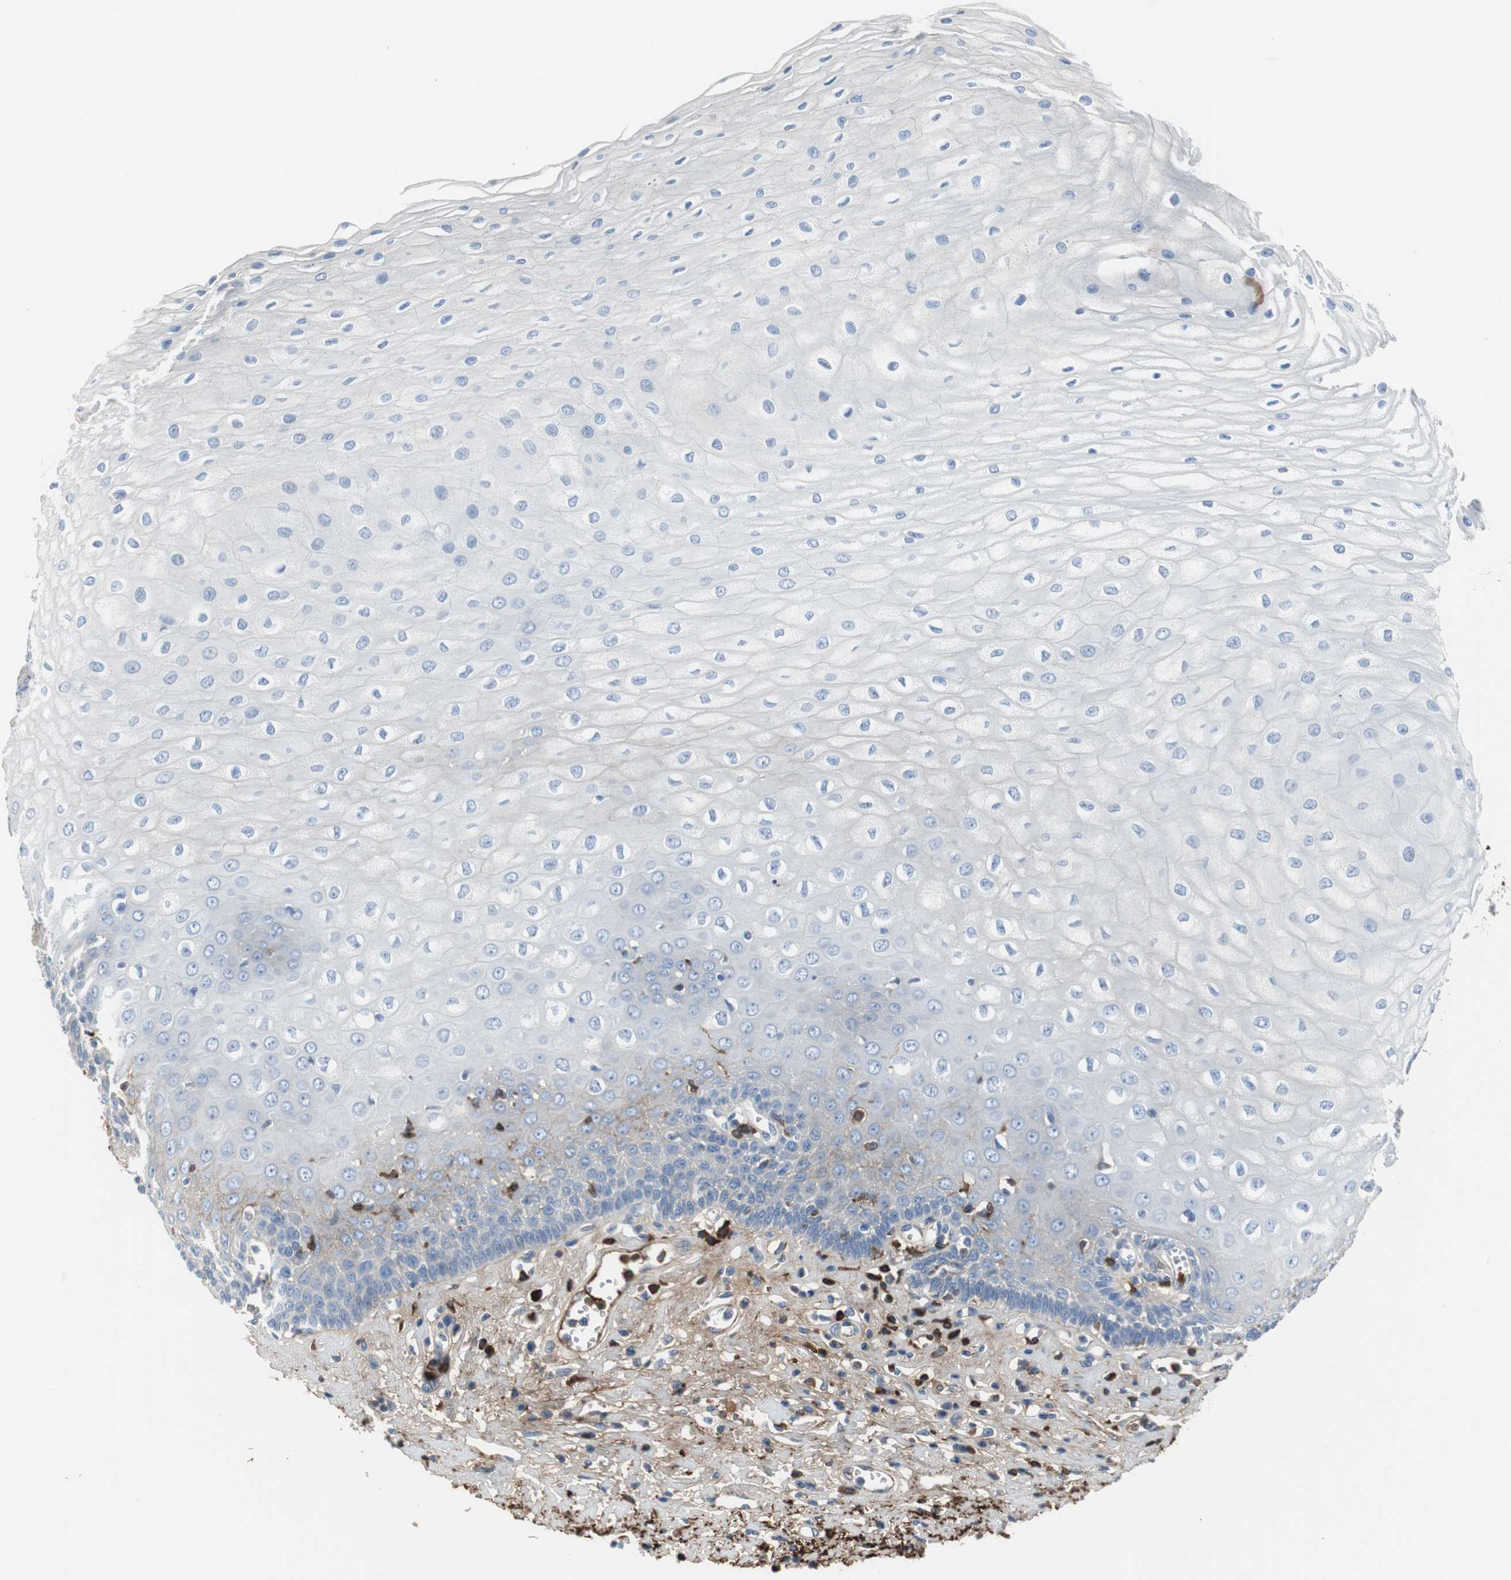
{"staining": {"intensity": "moderate", "quantity": "<25%", "location": "cytoplasmic/membranous"}, "tissue": "esophagus", "cell_type": "Squamous epithelial cells", "image_type": "normal", "snomed": [{"axis": "morphology", "description": "Normal tissue, NOS"}, {"axis": "morphology", "description": "Squamous cell carcinoma, NOS"}, {"axis": "topography", "description": "Esophagus"}], "caption": "Esophagus stained with immunohistochemistry (IHC) demonstrates moderate cytoplasmic/membranous staining in approximately <25% of squamous epithelial cells. The staining is performed using DAB (3,3'-diaminobenzidine) brown chromogen to label protein expression. The nuclei are counter-stained blue using hematoxylin.", "gene": "APCS", "patient": {"sex": "male", "age": 65}}